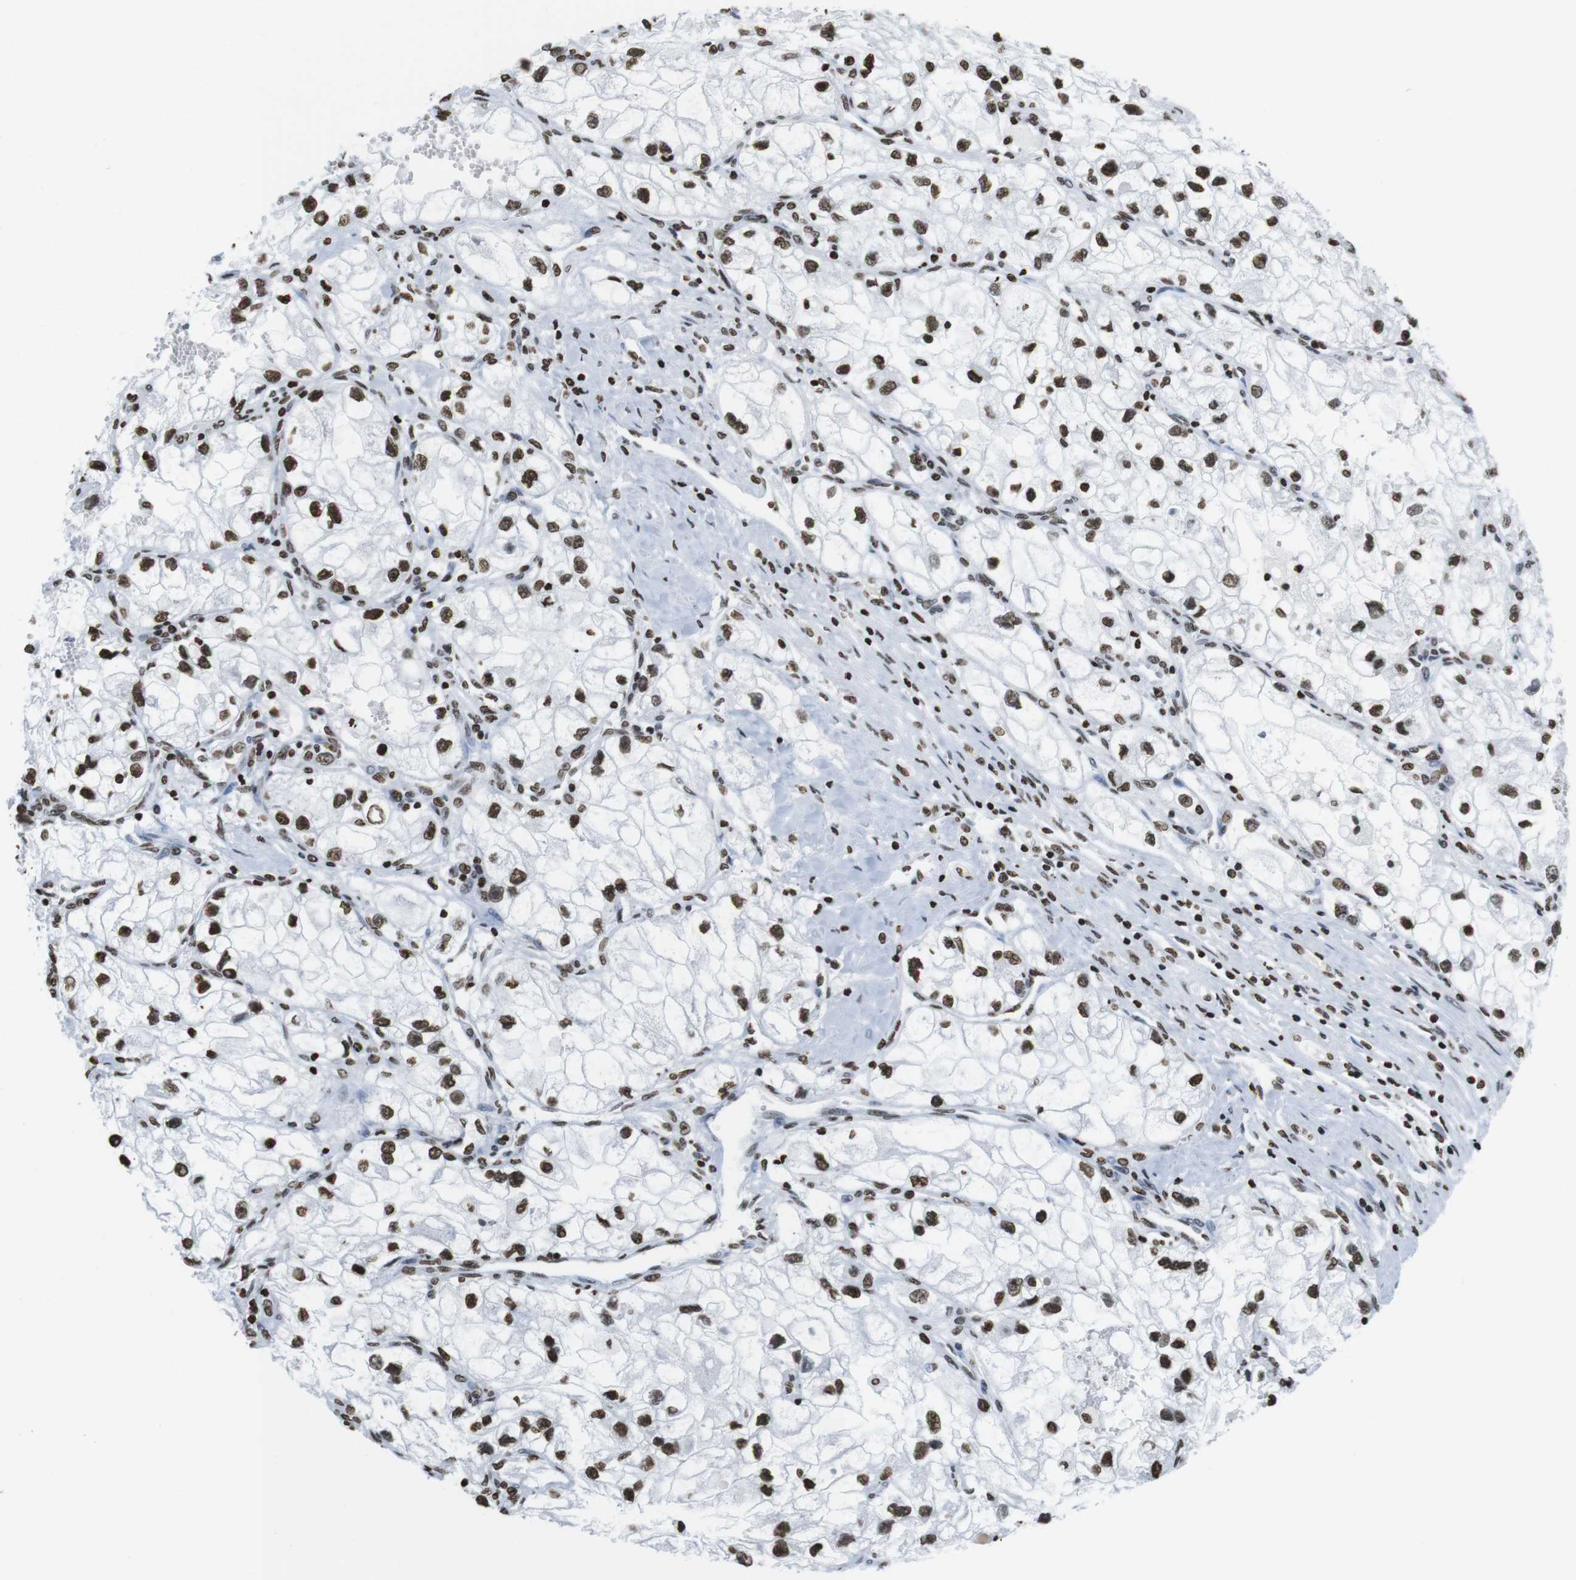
{"staining": {"intensity": "strong", "quantity": ">75%", "location": "nuclear"}, "tissue": "renal cancer", "cell_type": "Tumor cells", "image_type": "cancer", "snomed": [{"axis": "morphology", "description": "Adenocarcinoma, NOS"}, {"axis": "topography", "description": "Kidney"}], "caption": "Renal cancer (adenocarcinoma) tissue displays strong nuclear positivity in about >75% of tumor cells, visualized by immunohistochemistry. (Brightfield microscopy of DAB IHC at high magnification).", "gene": "BSX", "patient": {"sex": "female", "age": 70}}